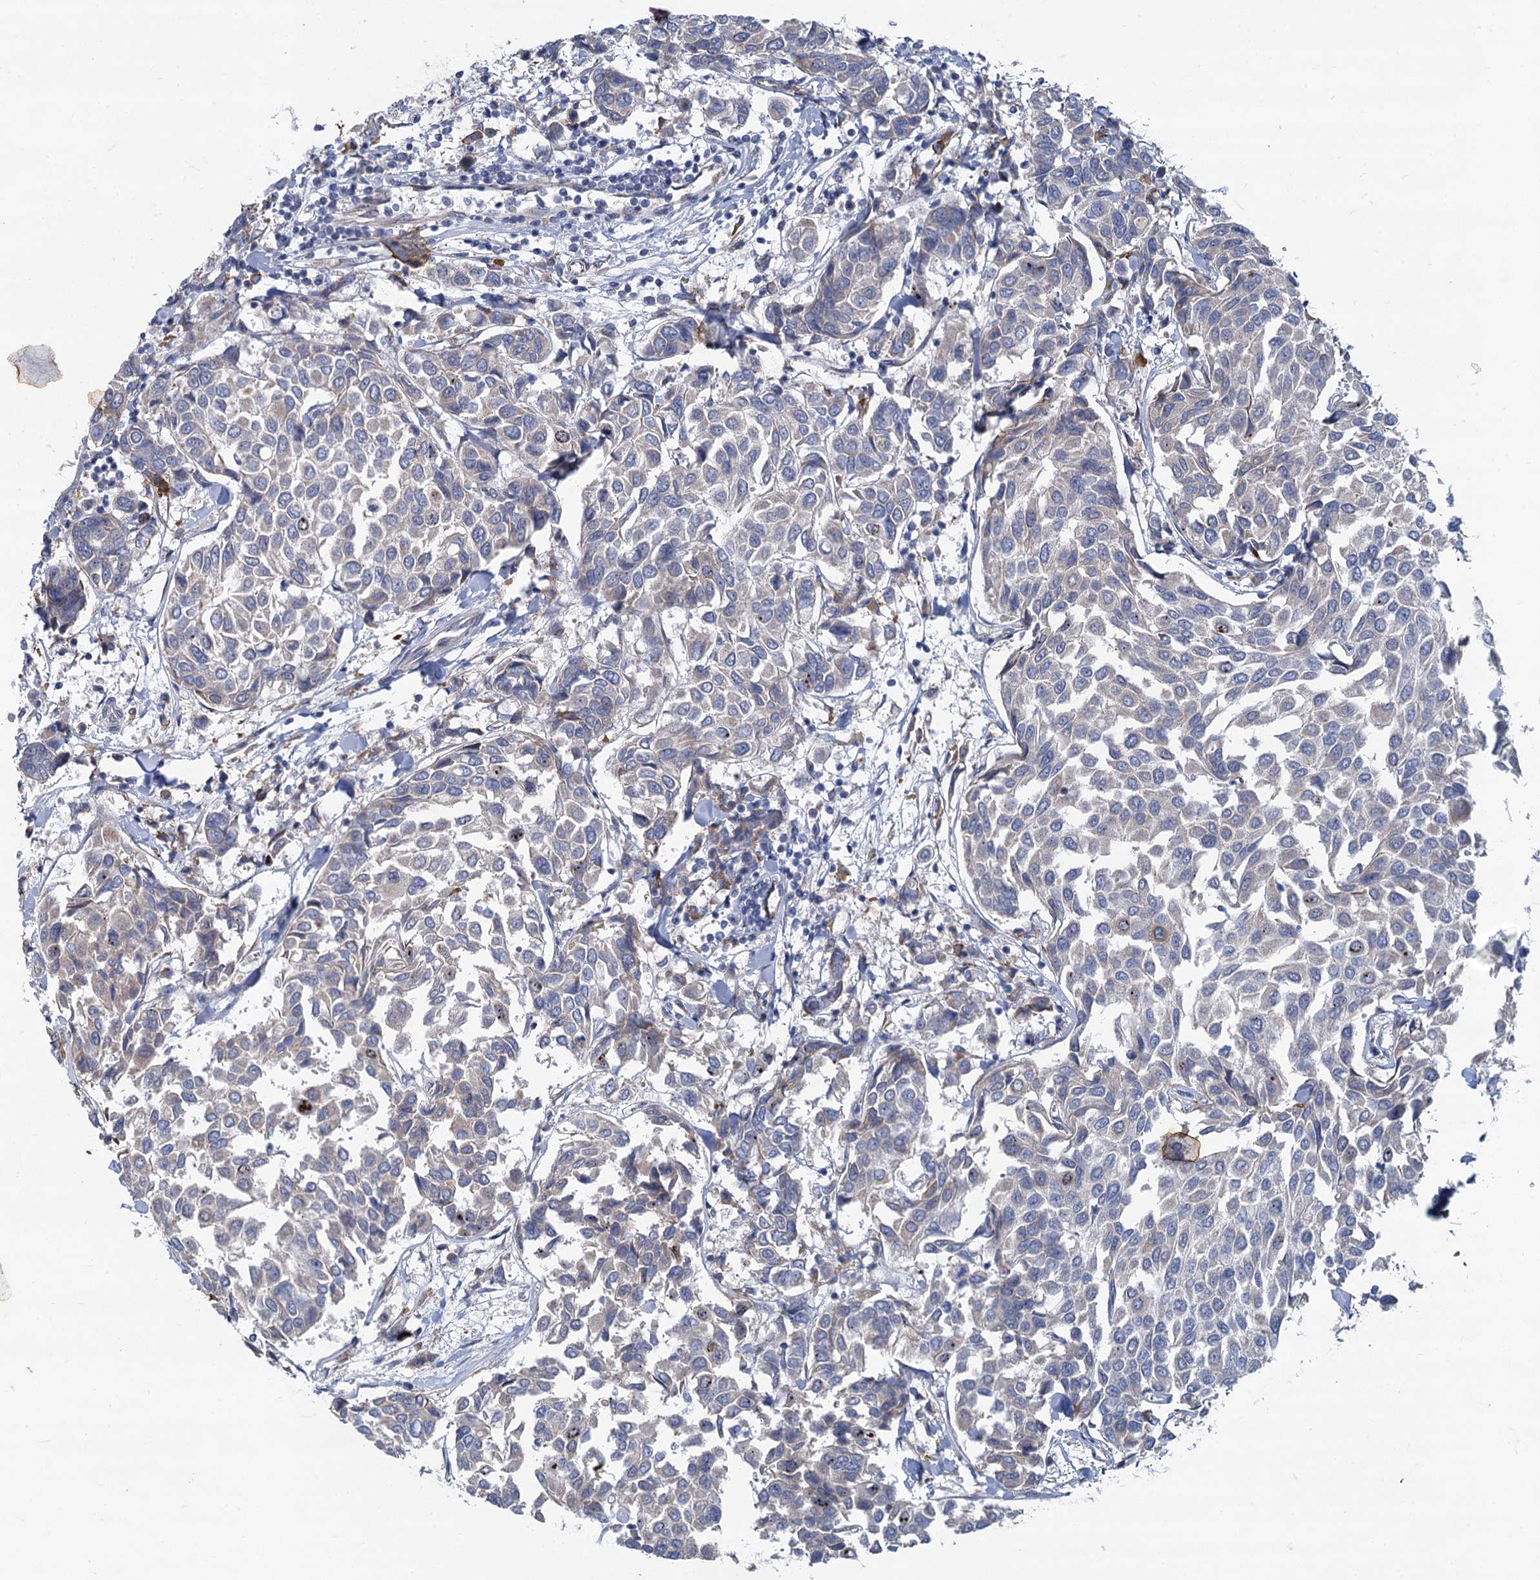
{"staining": {"intensity": "negative", "quantity": "none", "location": "none"}, "tissue": "breast cancer", "cell_type": "Tumor cells", "image_type": "cancer", "snomed": [{"axis": "morphology", "description": "Duct carcinoma"}, {"axis": "topography", "description": "Breast"}], "caption": "High magnification brightfield microscopy of invasive ductal carcinoma (breast) stained with DAB (brown) and counterstained with hematoxylin (blue): tumor cells show no significant expression. (Immunohistochemistry (ihc), brightfield microscopy, high magnification).", "gene": "PRSS35", "patient": {"sex": "female", "age": 55}}